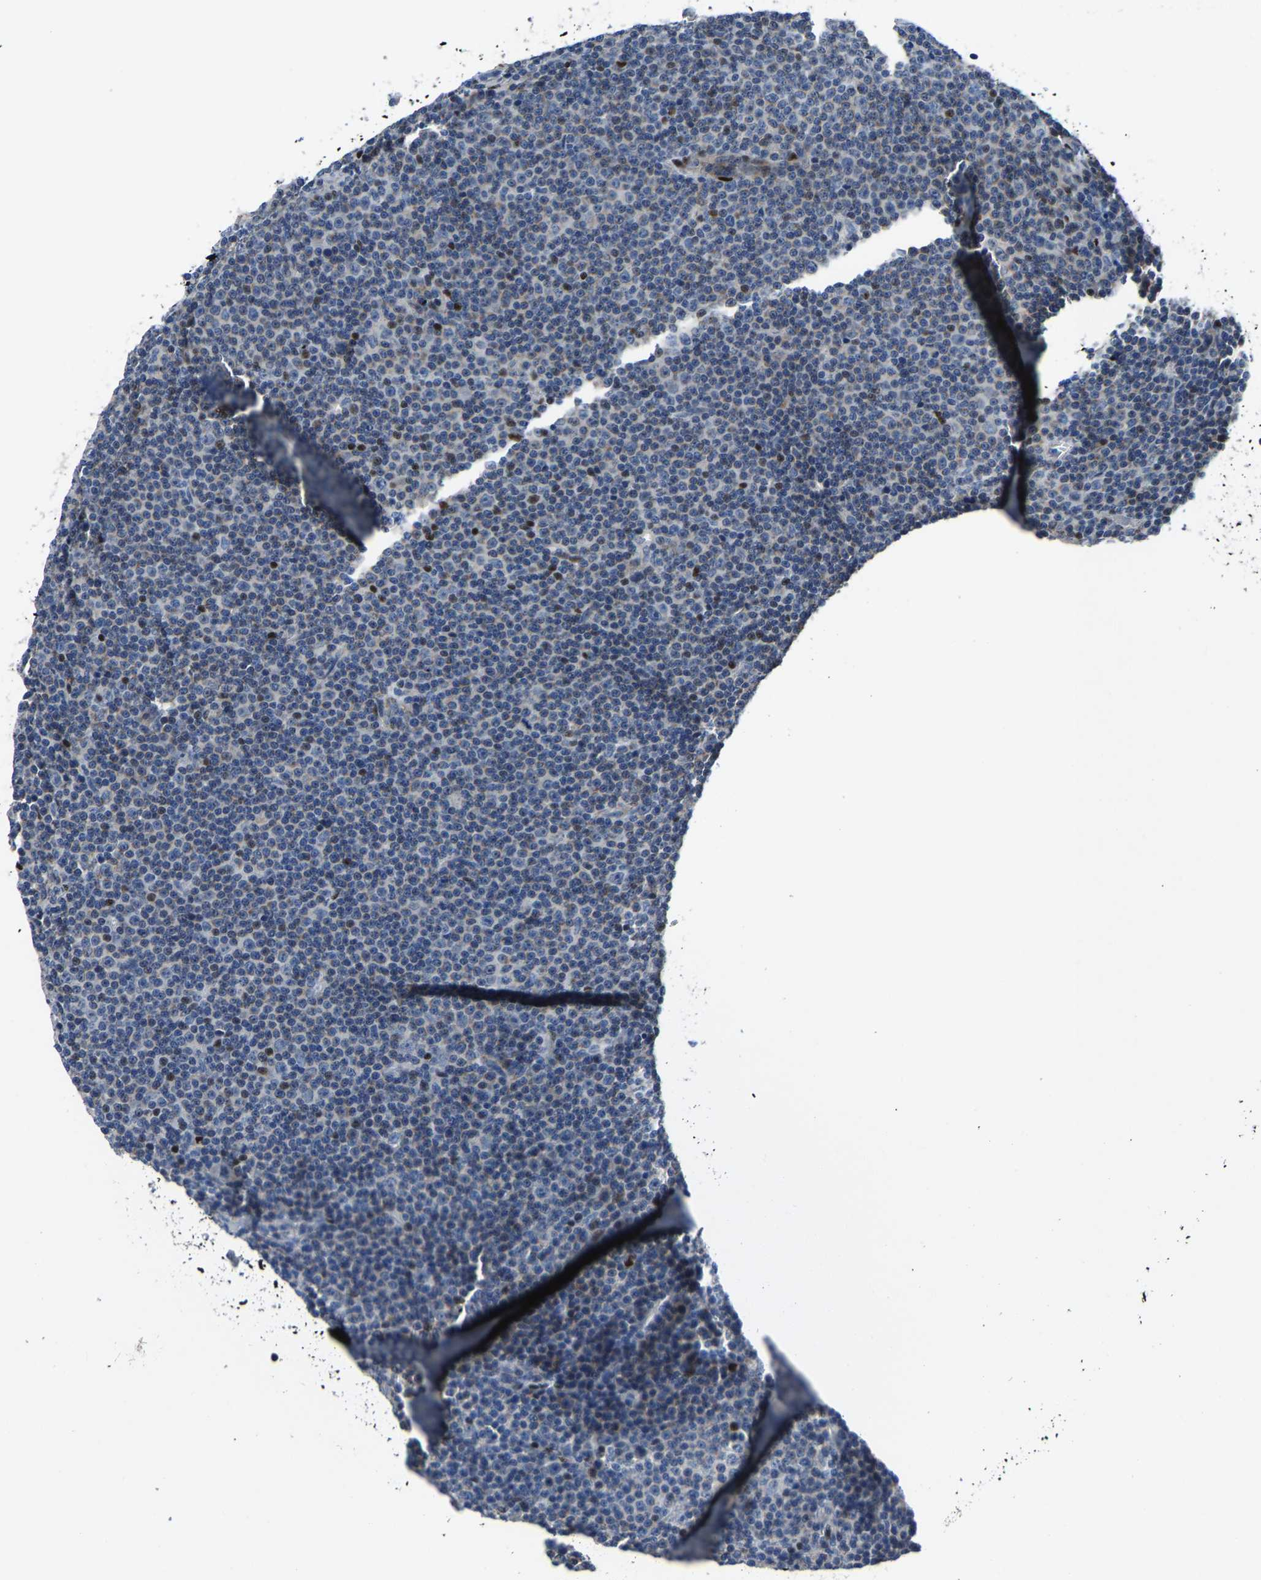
{"staining": {"intensity": "negative", "quantity": "none", "location": "none"}, "tissue": "lymphoma", "cell_type": "Tumor cells", "image_type": "cancer", "snomed": [{"axis": "morphology", "description": "Malignant lymphoma, non-Hodgkin's type, Low grade"}, {"axis": "topography", "description": "Lymph node"}], "caption": "The immunohistochemistry image has no significant expression in tumor cells of lymphoma tissue.", "gene": "EGR1", "patient": {"sex": "female", "age": 67}}